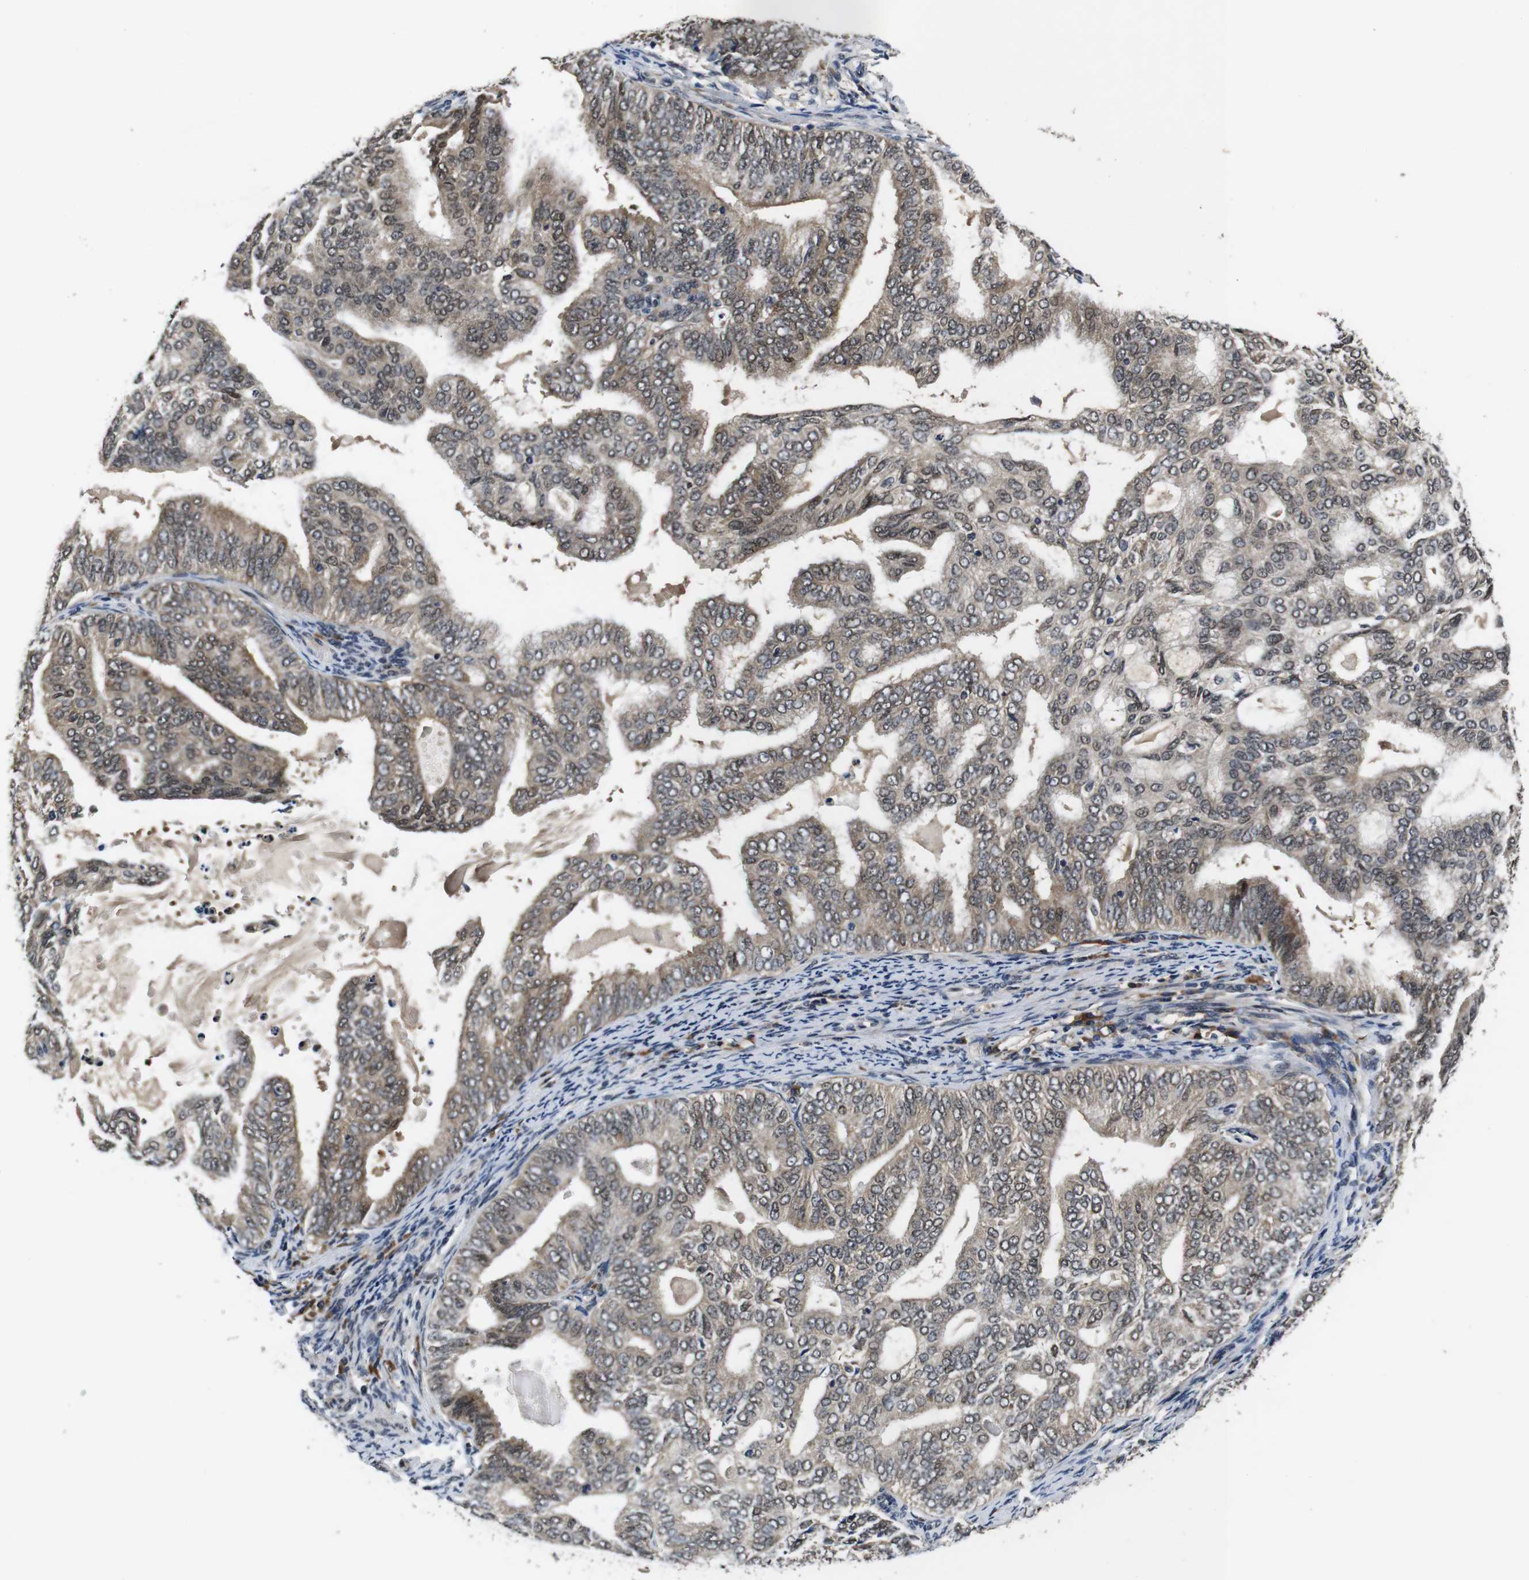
{"staining": {"intensity": "weak", "quantity": ">75%", "location": "cytoplasmic/membranous,nuclear"}, "tissue": "endometrial cancer", "cell_type": "Tumor cells", "image_type": "cancer", "snomed": [{"axis": "morphology", "description": "Adenocarcinoma, NOS"}, {"axis": "topography", "description": "Endometrium"}], "caption": "DAB immunohistochemical staining of human adenocarcinoma (endometrial) exhibits weak cytoplasmic/membranous and nuclear protein expression in approximately >75% of tumor cells. Using DAB (brown) and hematoxylin (blue) stains, captured at high magnification using brightfield microscopy.", "gene": "ZBTB46", "patient": {"sex": "female", "age": 58}}